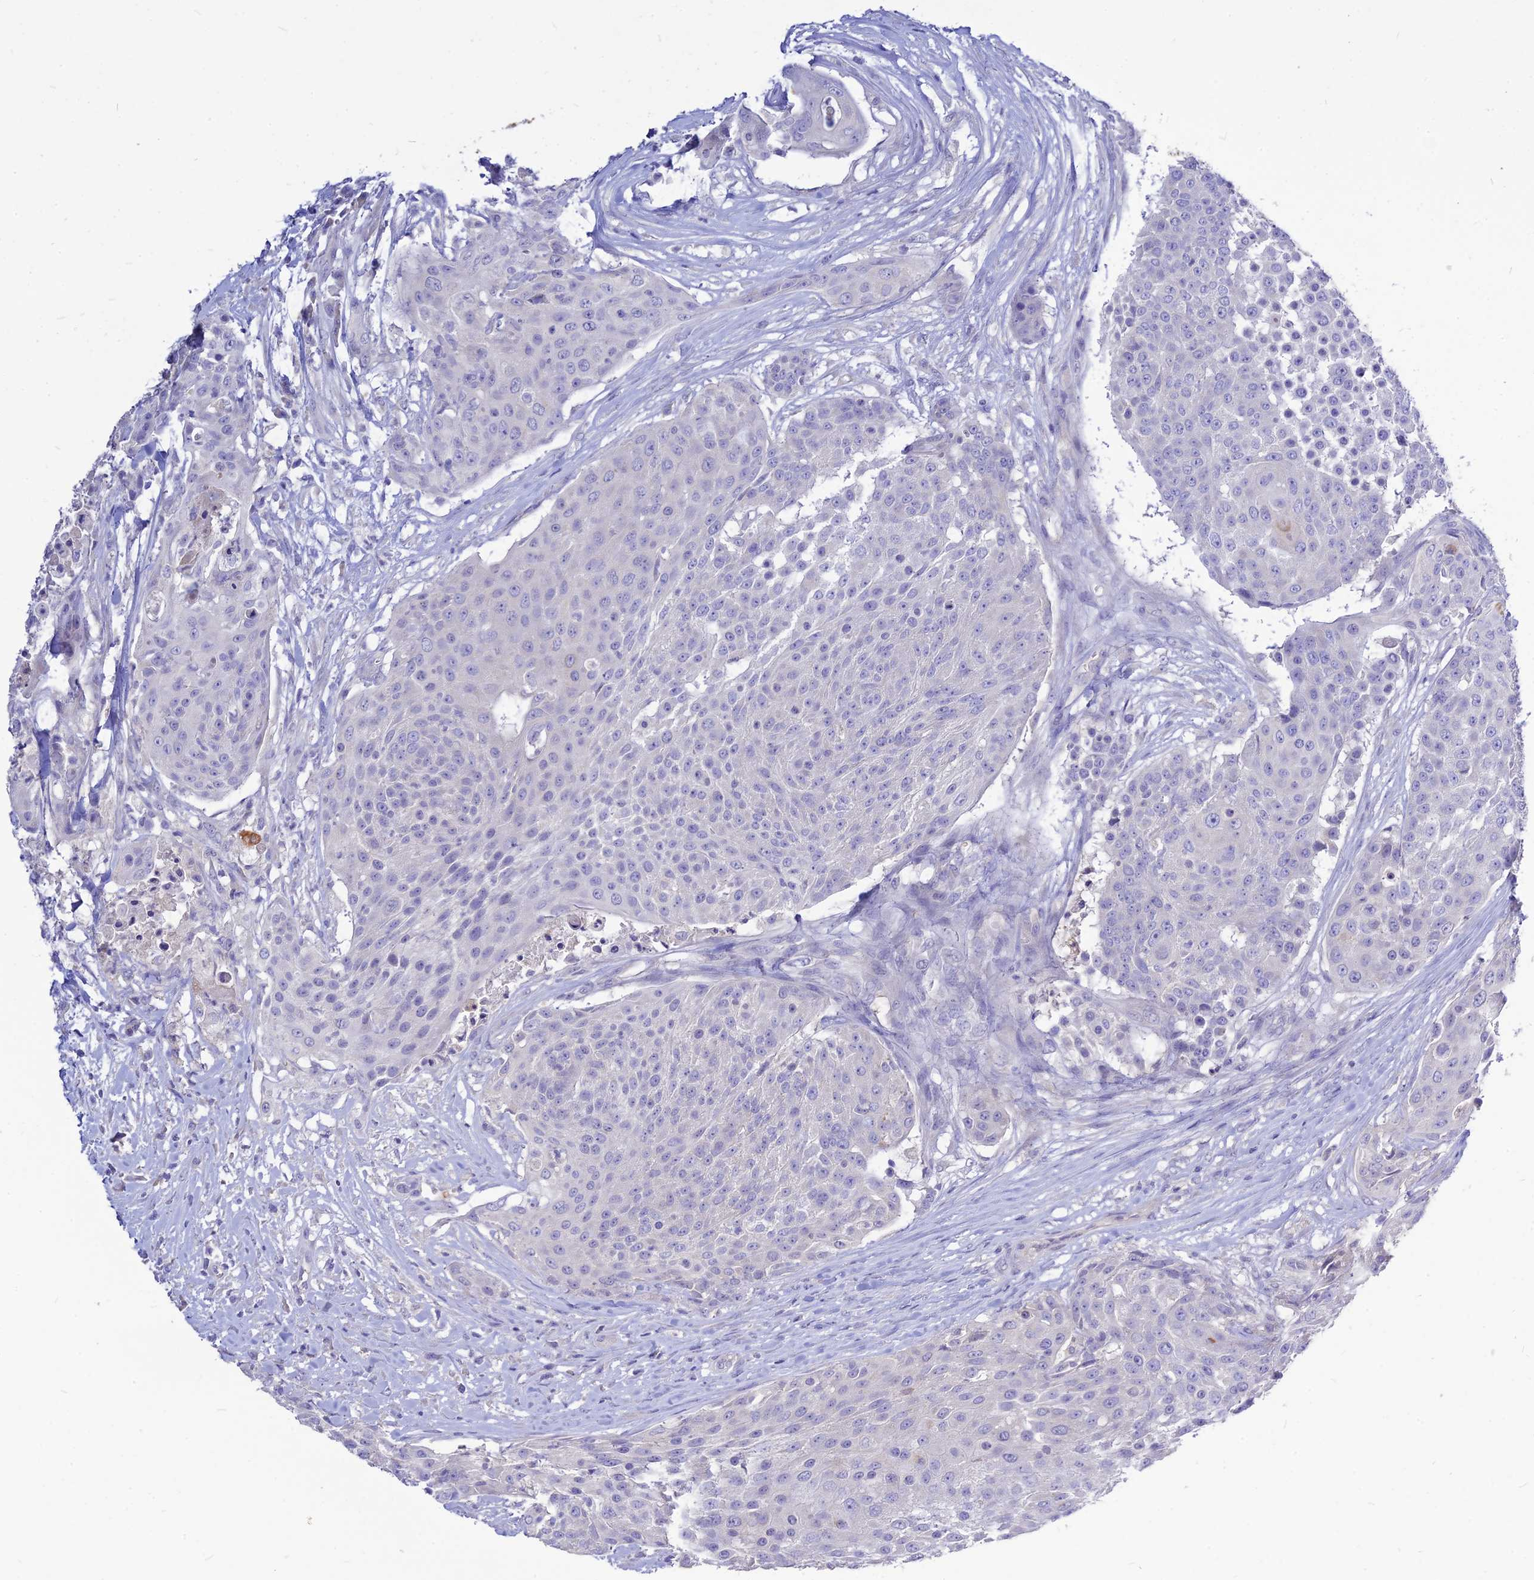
{"staining": {"intensity": "negative", "quantity": "none", "location": "none"}, "tissue": "urothelial cancer", "cell_type": "Tumor cells", "image_type": "cancer", "snomed": [{"axis": "morphology", "description": "Urothelial carcinoma, High grade"}, {"axis": "topography", "description": "Urinary bladder"}], "caption": "This is an IHC histopathology image of human high-grade urothelial carcinoma. There is no positivity in tumor cells.", "gene": "CZIB", "patient": {"sex": "female", "age": 63}}